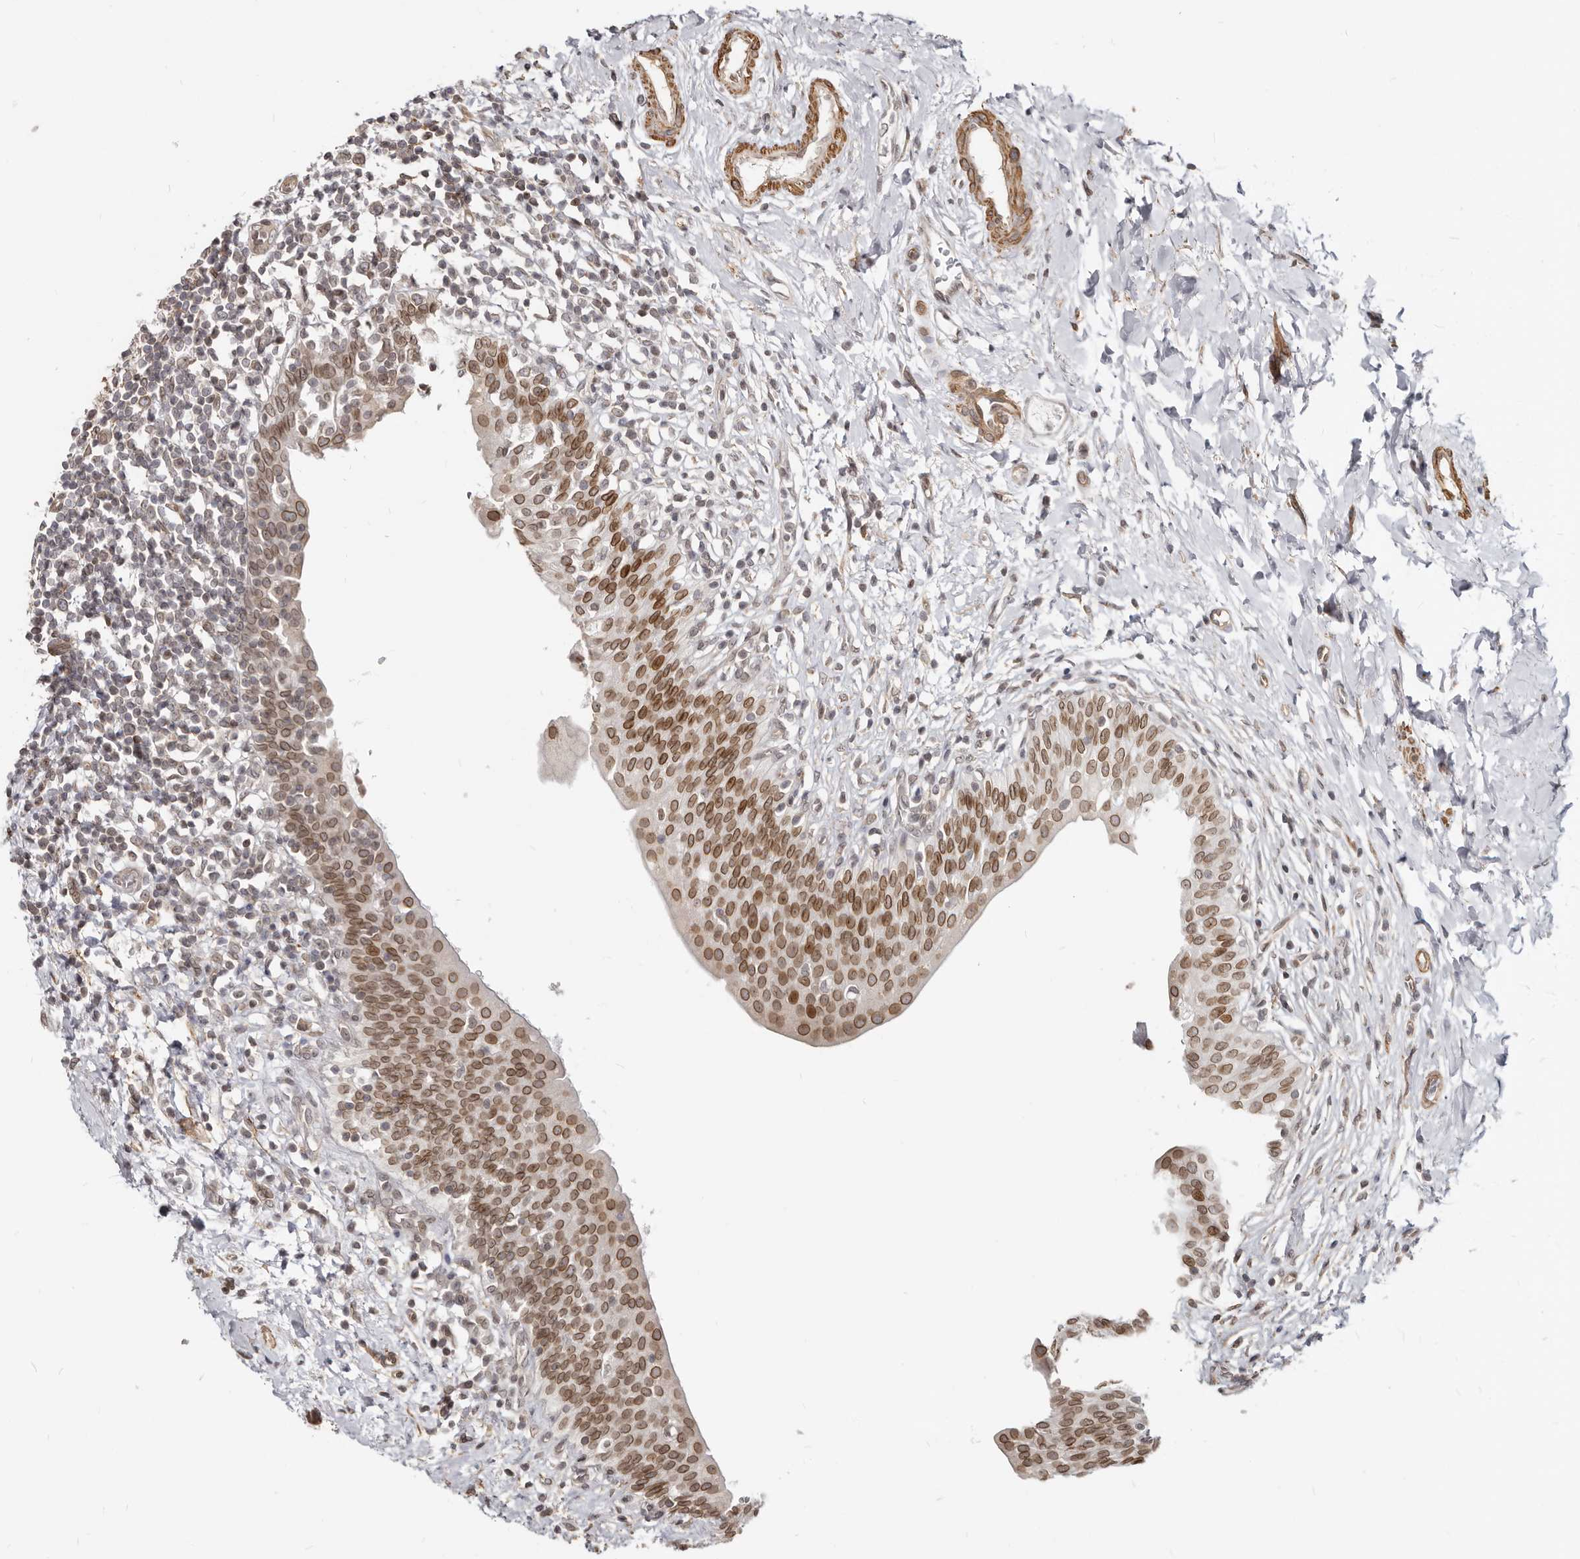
{"staining": {"intensity": "strong", "quantity": "25%-75%", "location": "cytoplasmic/membranous,nuclear"}, "tissue": "urinary bladder", "cell_type": "Urothelial cells", "image_type": "normal", "snomed": [{"axis": "morphology", "description": "Normal tissue, NOS"}, {"axis": "topography", "description": "Urinary bladder"}], "caption": "High-magnification brightfield microscopy of unremarkable urinary bladder stained with DAB (brown) and counterstained with hematoxylin (blue). urothelial cells exhibit strong cytoplasmic/membranous,nuclear expression is appreciated in approximately25%-75% of cells. (IHC, brightfield microscopy, high magnification).", "gene": "NUP153", "patient": {"sex": "male", "age": 83}}